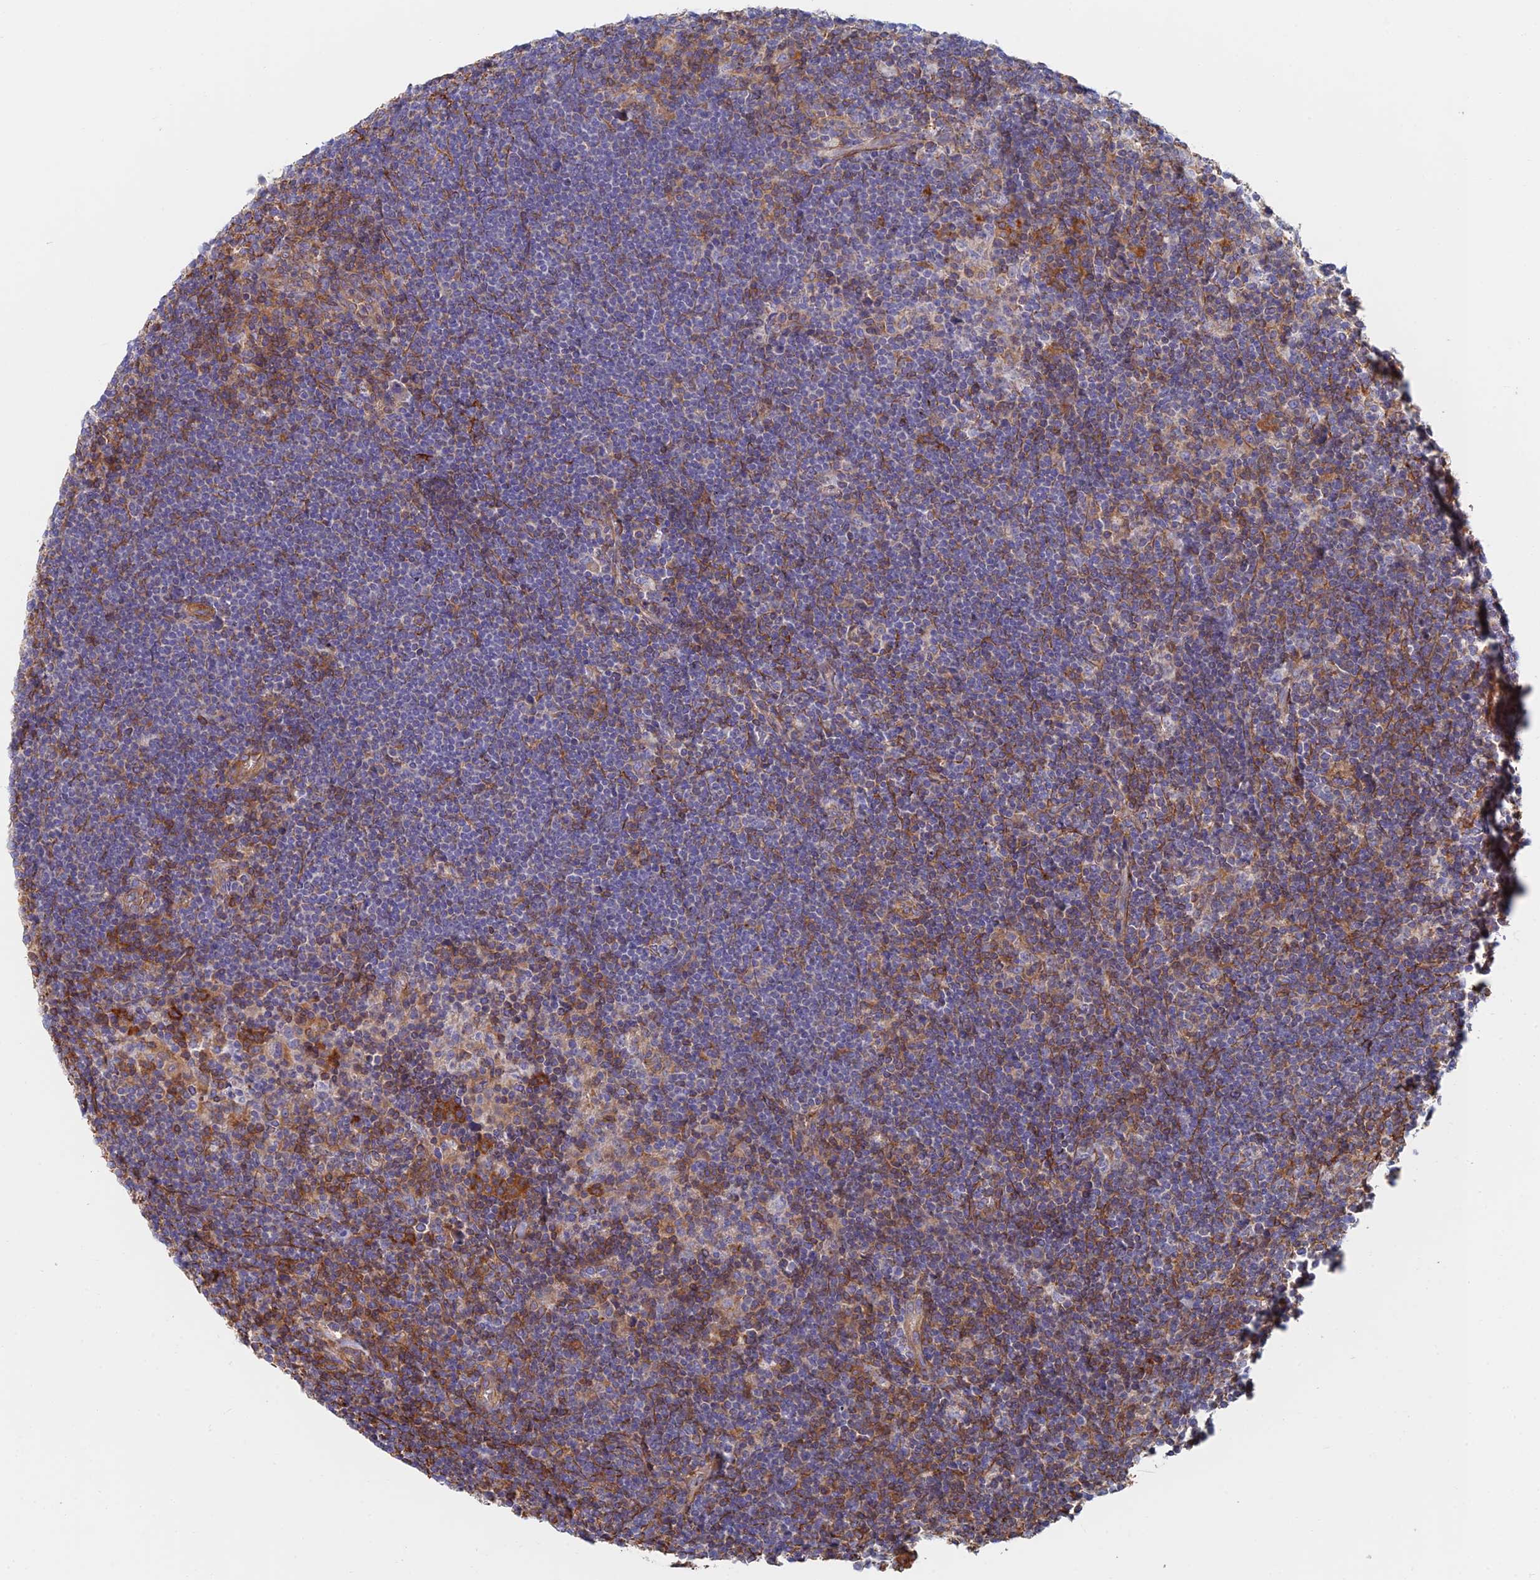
{"staining": {"intensity": "negative", "quantity": "none", "location": "none"}, "tissue": "lymphoma", "cell_type": "Tumor cells", "image_type": "cancer", "snomed": [{"axis": "morphology", "description": "Hodgkin's disease, NOS"}, {"axis": "topography", "description": "Lymph node"}], "caption": "Lymphoma stained for a protein using IHC exhibits no positivity tumor cells.", "gene": "PAK4", "patient": {"sex": "female", "age": 57}}